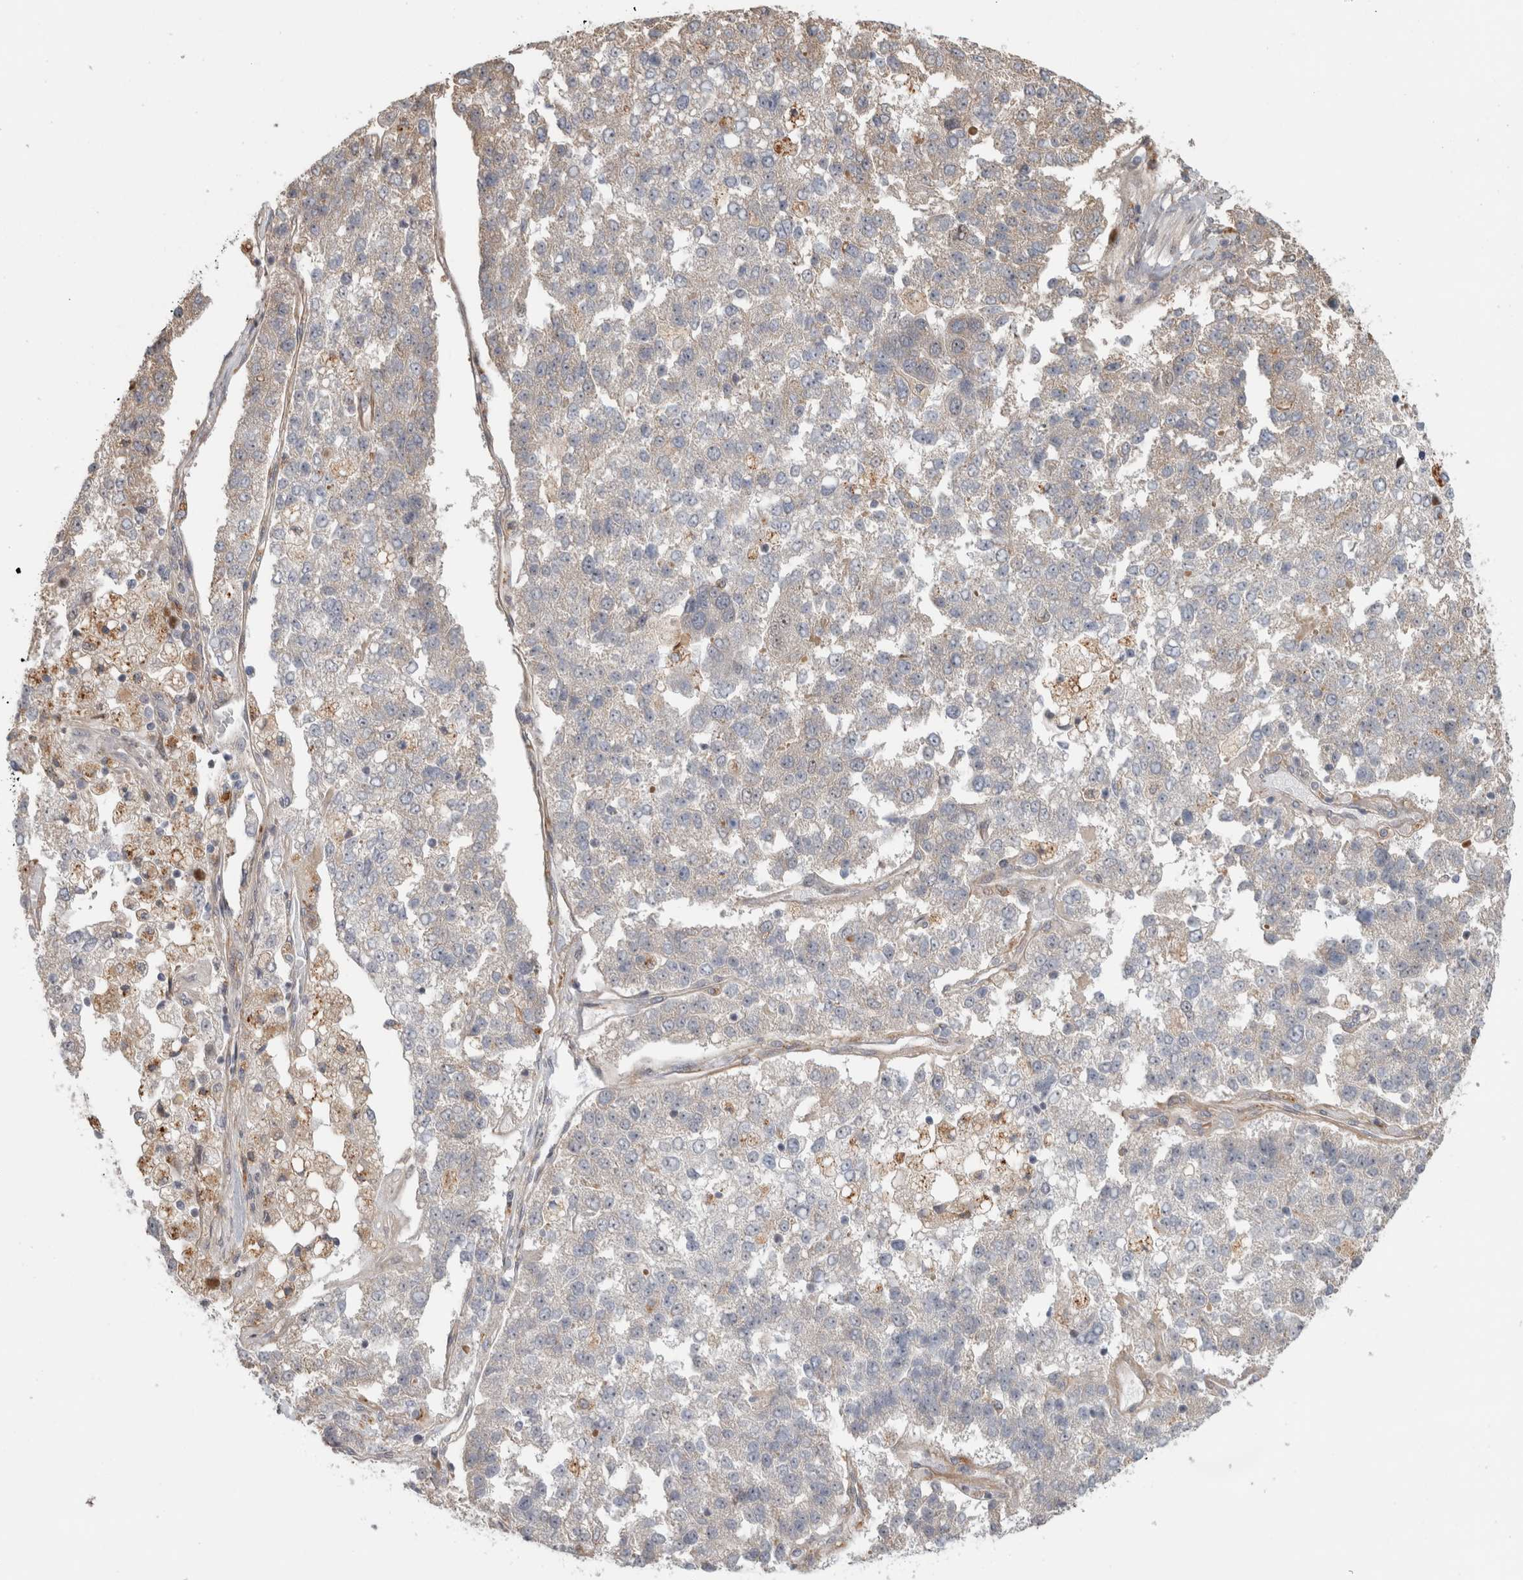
{"staining": {"intensity": "negative", "quantity": "none", "location": "none"}, "tissue": "pancreatic cancer", "cell_type": "Tumor cells", "image_type": "cancer", "snomed": [{"axis": "morphology", "description": "Adenocarcinoma, NOS"}, {"axis": "topography", "description": "Pancreas"}], "caption": "Pancreatic cancer (adenocarcinoma) was stained to show a protein in brown. There is no significant staining in tumor cells. (Stains: DAB immunohistochemistry with hematoxylin counter stain, Microscopy: brightfield microscopy at high magnification).", "gene": "NAB2", "patient": {"sex": "female", "age": 61}}